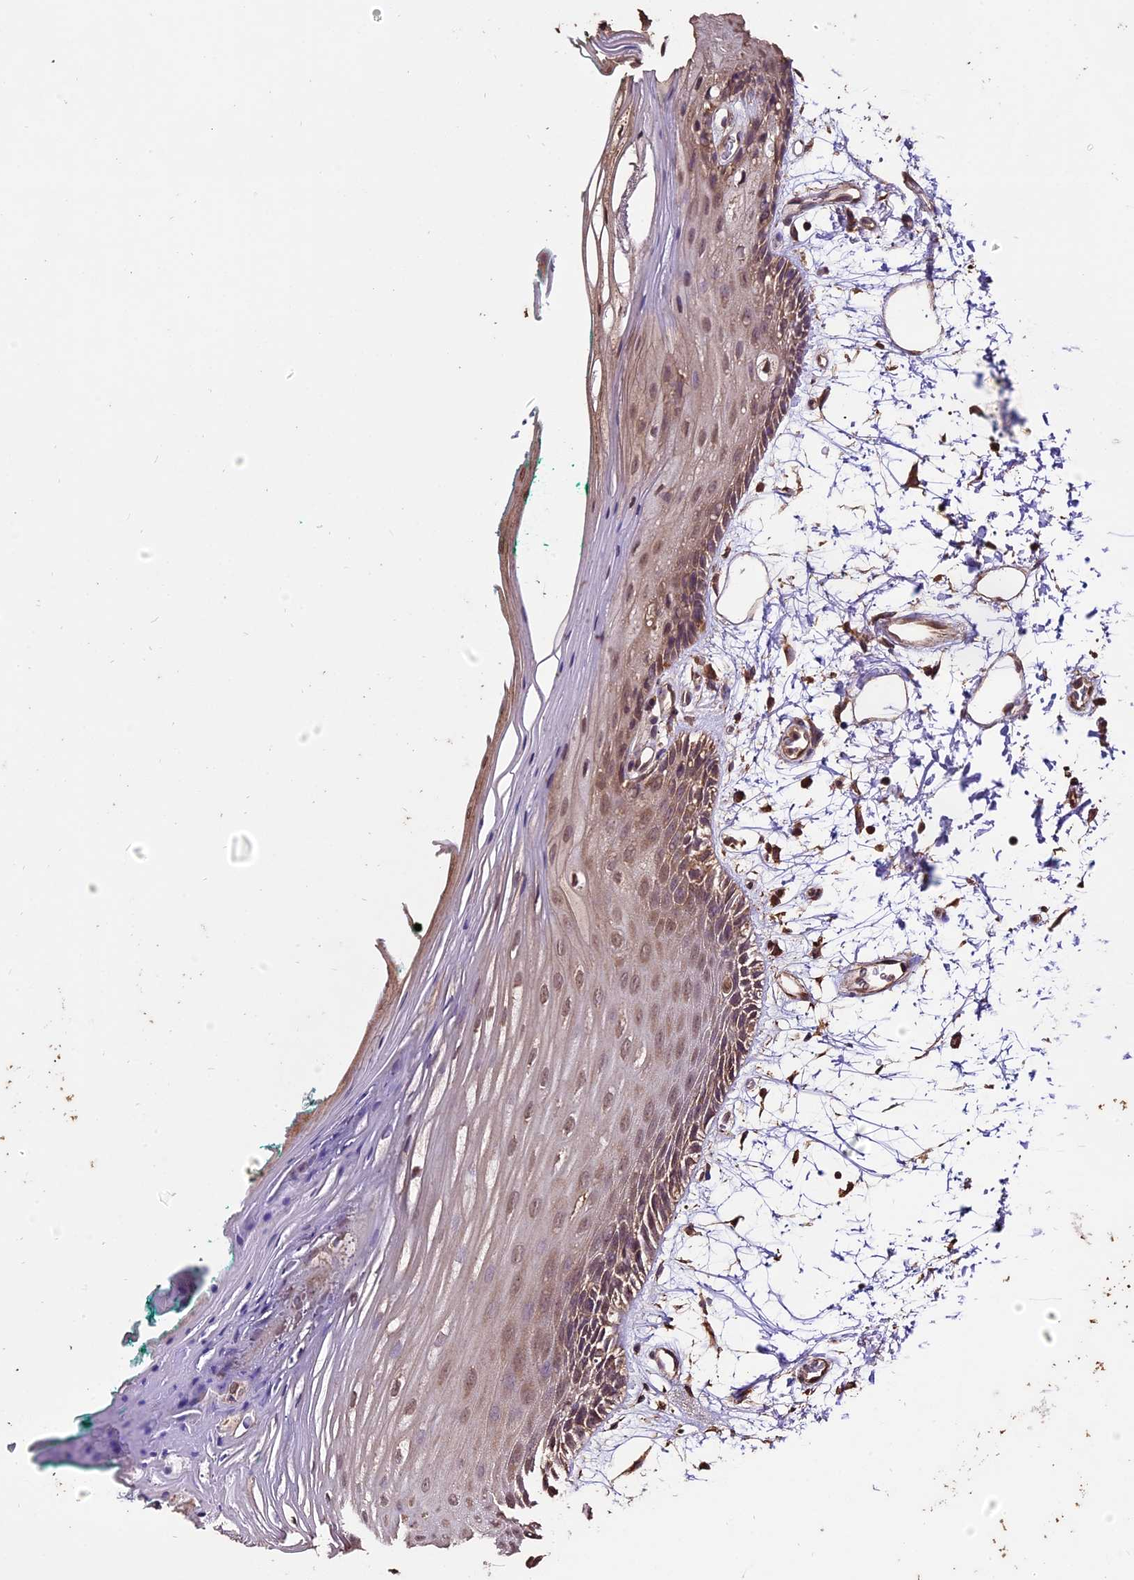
{"staining": {"intensity": "weak", "quantity": "25%-75%", "location": "cytoplasmic/membranous,nuclear"}, "tissue": "oral mucosa", "cell_type": "Squamous epithelial cells", "image_type": "normal", "snomed": [{"axis": "morphology", "description": "Normal tissue, NOS"}, {"axis": "topography", "description": "Skeletal muscle"}, {"axis": "topography", "description": "Oral tissue"}, {"axis": "topography", "description": "Peripheral nerve tissue"}], "caption": "Brown immunohistochemical staining in benign oral mucosa shows weak cytoplasmic/membranous,nuclear staining in about 25%-75% of squamous epithelial cells.", "gene": "PGPEP1L", "patient": {"sex": "female", "age": 84}}